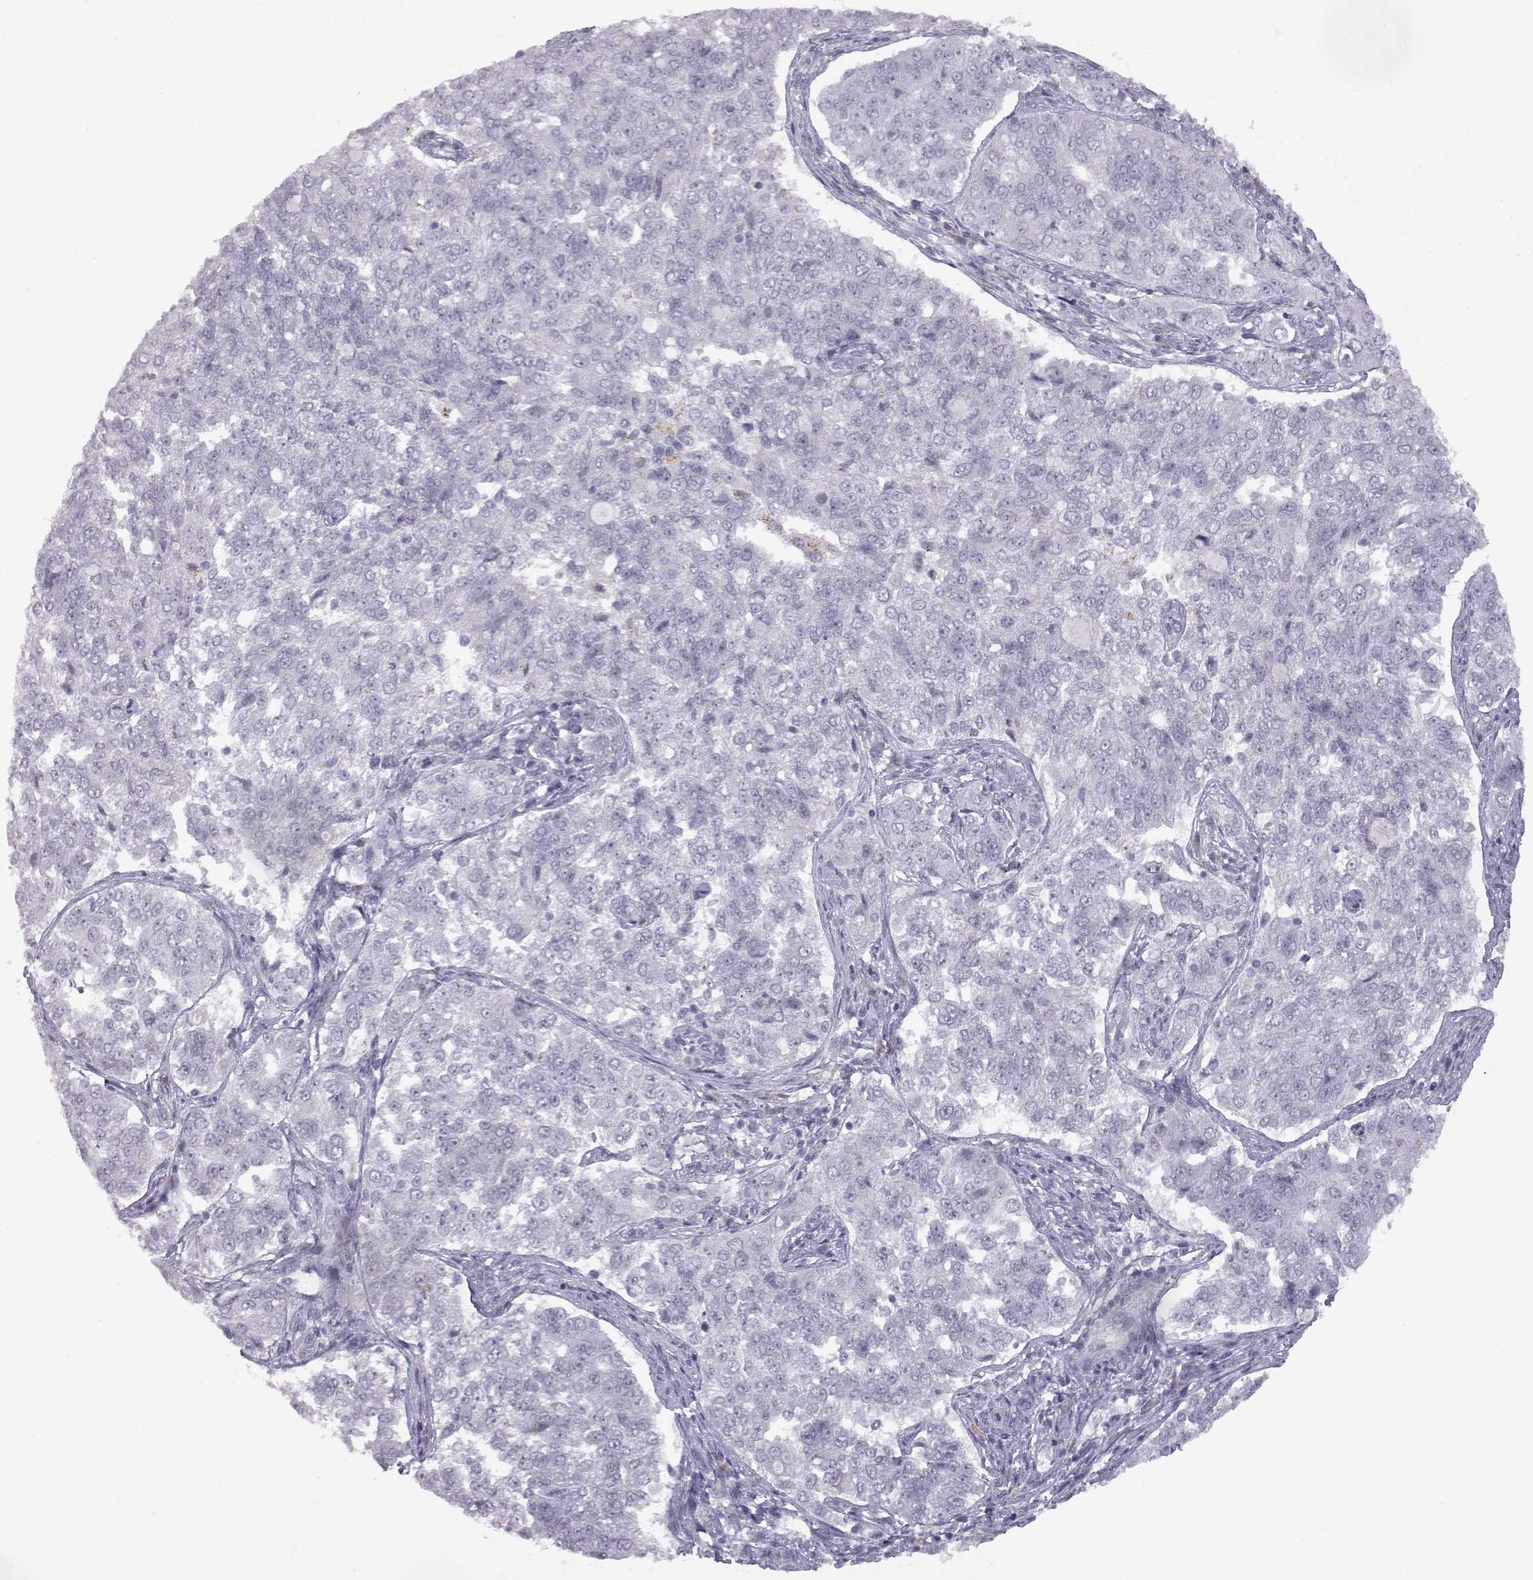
{"staining": {"intensity": "negative", "quantity": "none", "location": "none"}, "tissue": "endometrial cancer", "cell_type": "Tumor cells", "image_type": "cancer", "snomed": [{"axis": "morphology", "description": "Adenocarcinoma, NOS"}, {"axis": "topography", "description": "Endometrium"}], "caption": "Human endometrial cancer stained for a protein using IHC exhibits no positivity in tumor cells.", "gene": "VGF", "patient": {"sex": "female", "age": 43}}